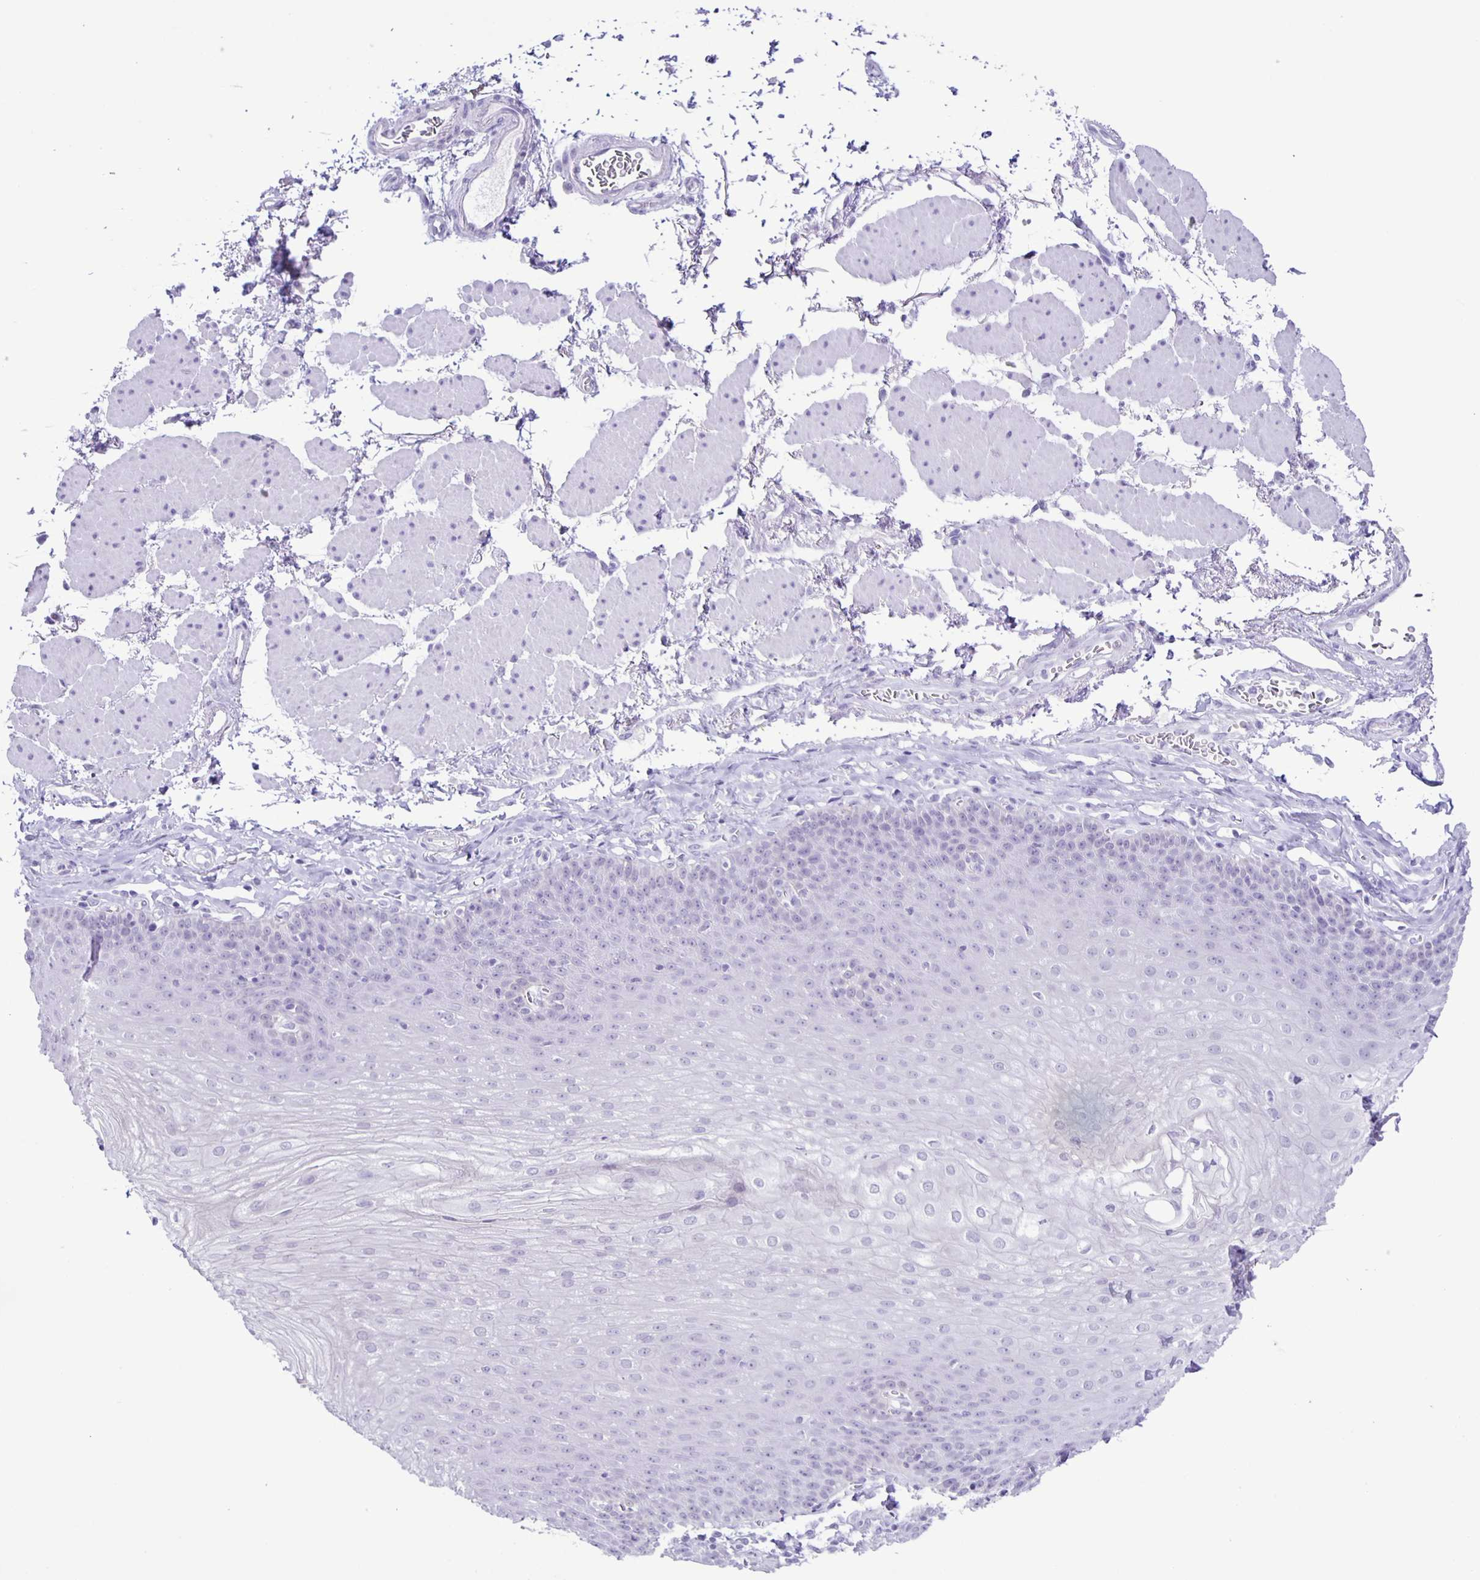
{"staining": {"intensity": "negative", "quantity": "none", "location": "none"}, "tissue": "esophagus", "cell_type": "Squamous epithelial cells", "image_type": "normal", "snomed": [{"axis": "morphology", "description": "Normal tissue, NOS"}, {"axis": "topography", "description": "Esophagus"}], "caption": "DAB immunohistochemical staining of normal esophagus reveals no significant staining in squamous epithelial cells.", "gene": "EZHIP", "patient": {"sex": "female", "age": 81}}